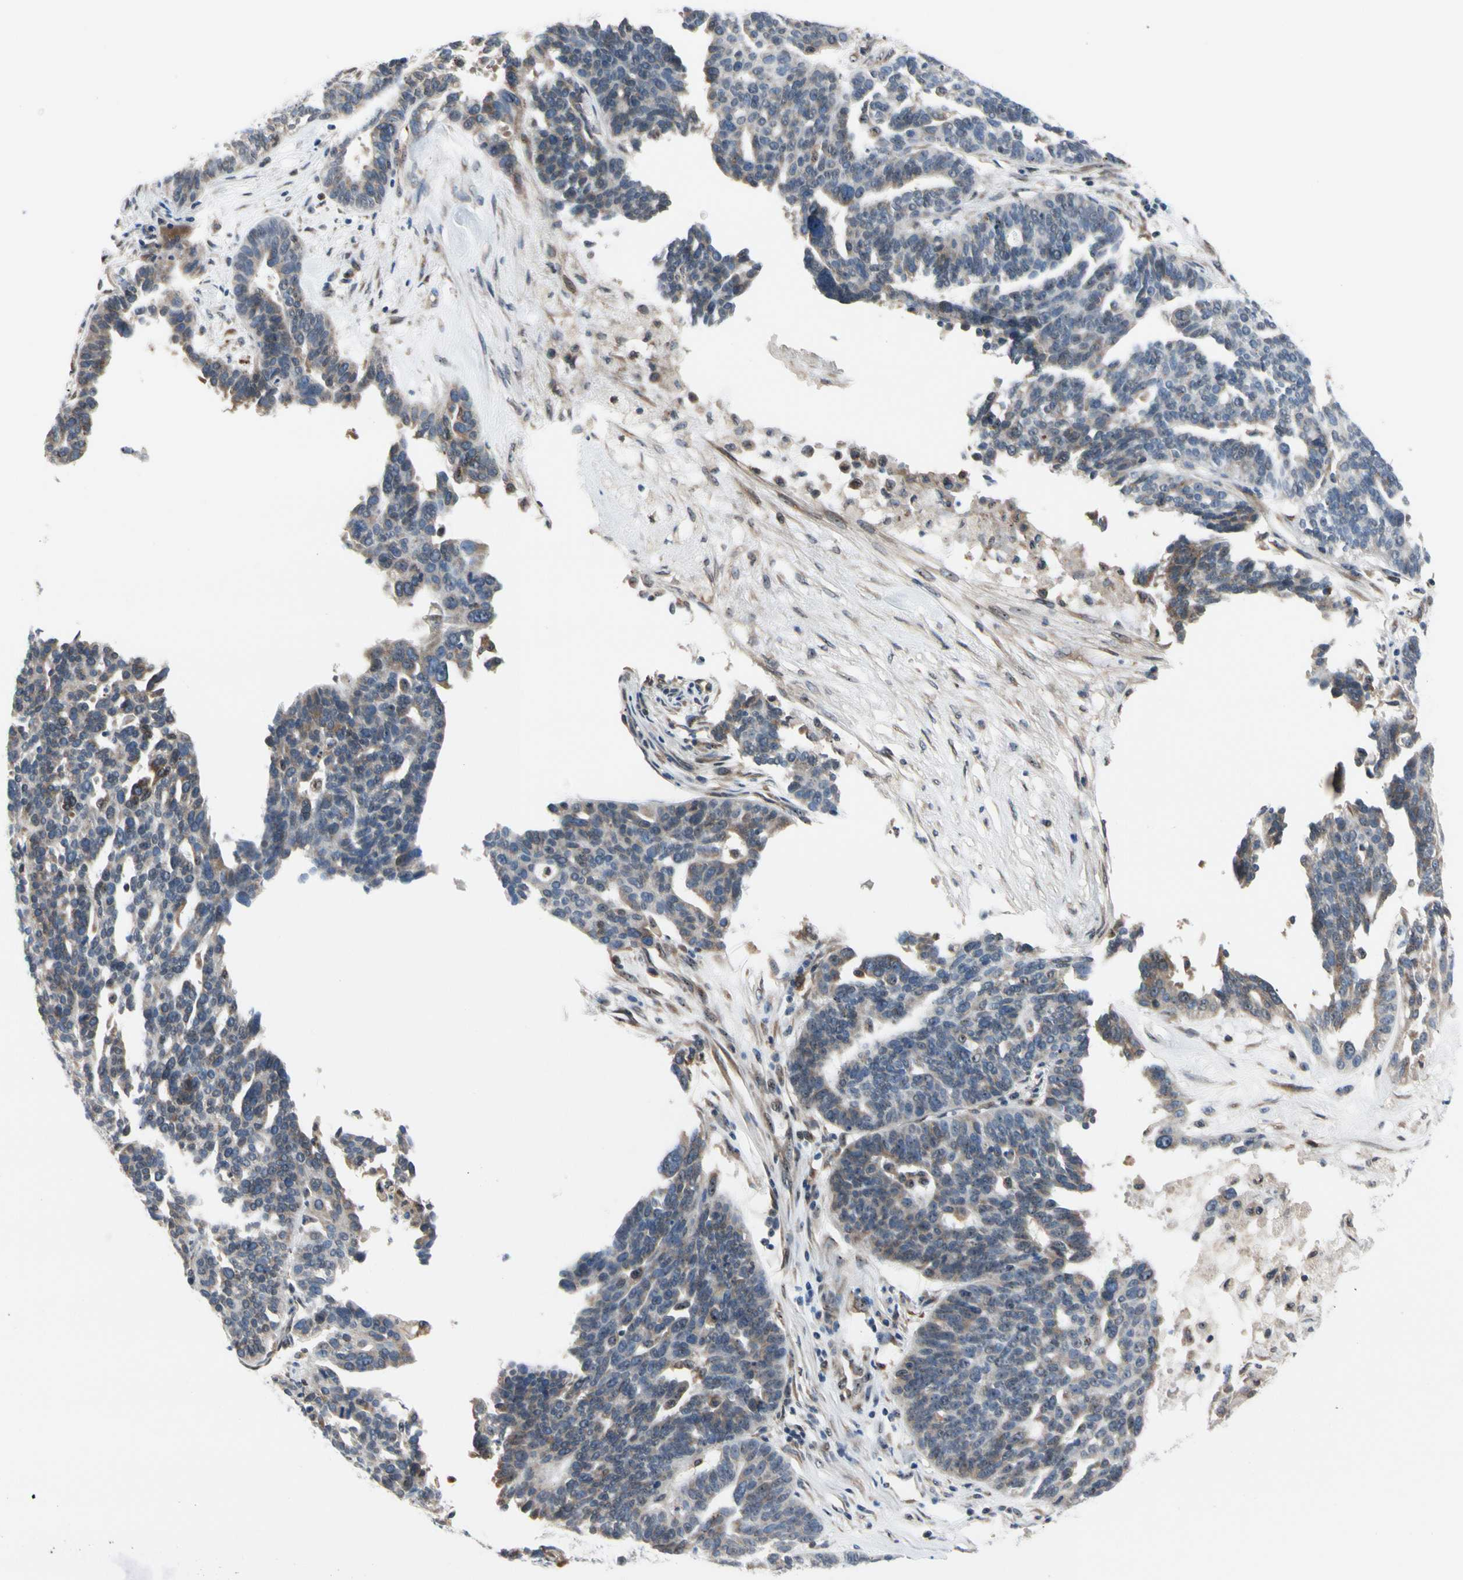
{"staining": {"intensity": "weak", "quantity": "25%-75%", "location": "cytoplasmic/membranous"}, "tissue": "ovarian cancer", "cell_type": "Tumor cells", "image_type": "cancer", "snomed": [{"axis": "morphology", "description": "Cystadenocarcinoma, serous, NOS"}, {"axis": "topography", "description": "Ovary"}], "caption": "A low amount of weak cytoplasmic/membranous staining is seen in approximately 25%-75% of tumor cells in ovarian cancer tissue.", "gene": "TMED7", "patient": {"sex": "female", "age": 59}}